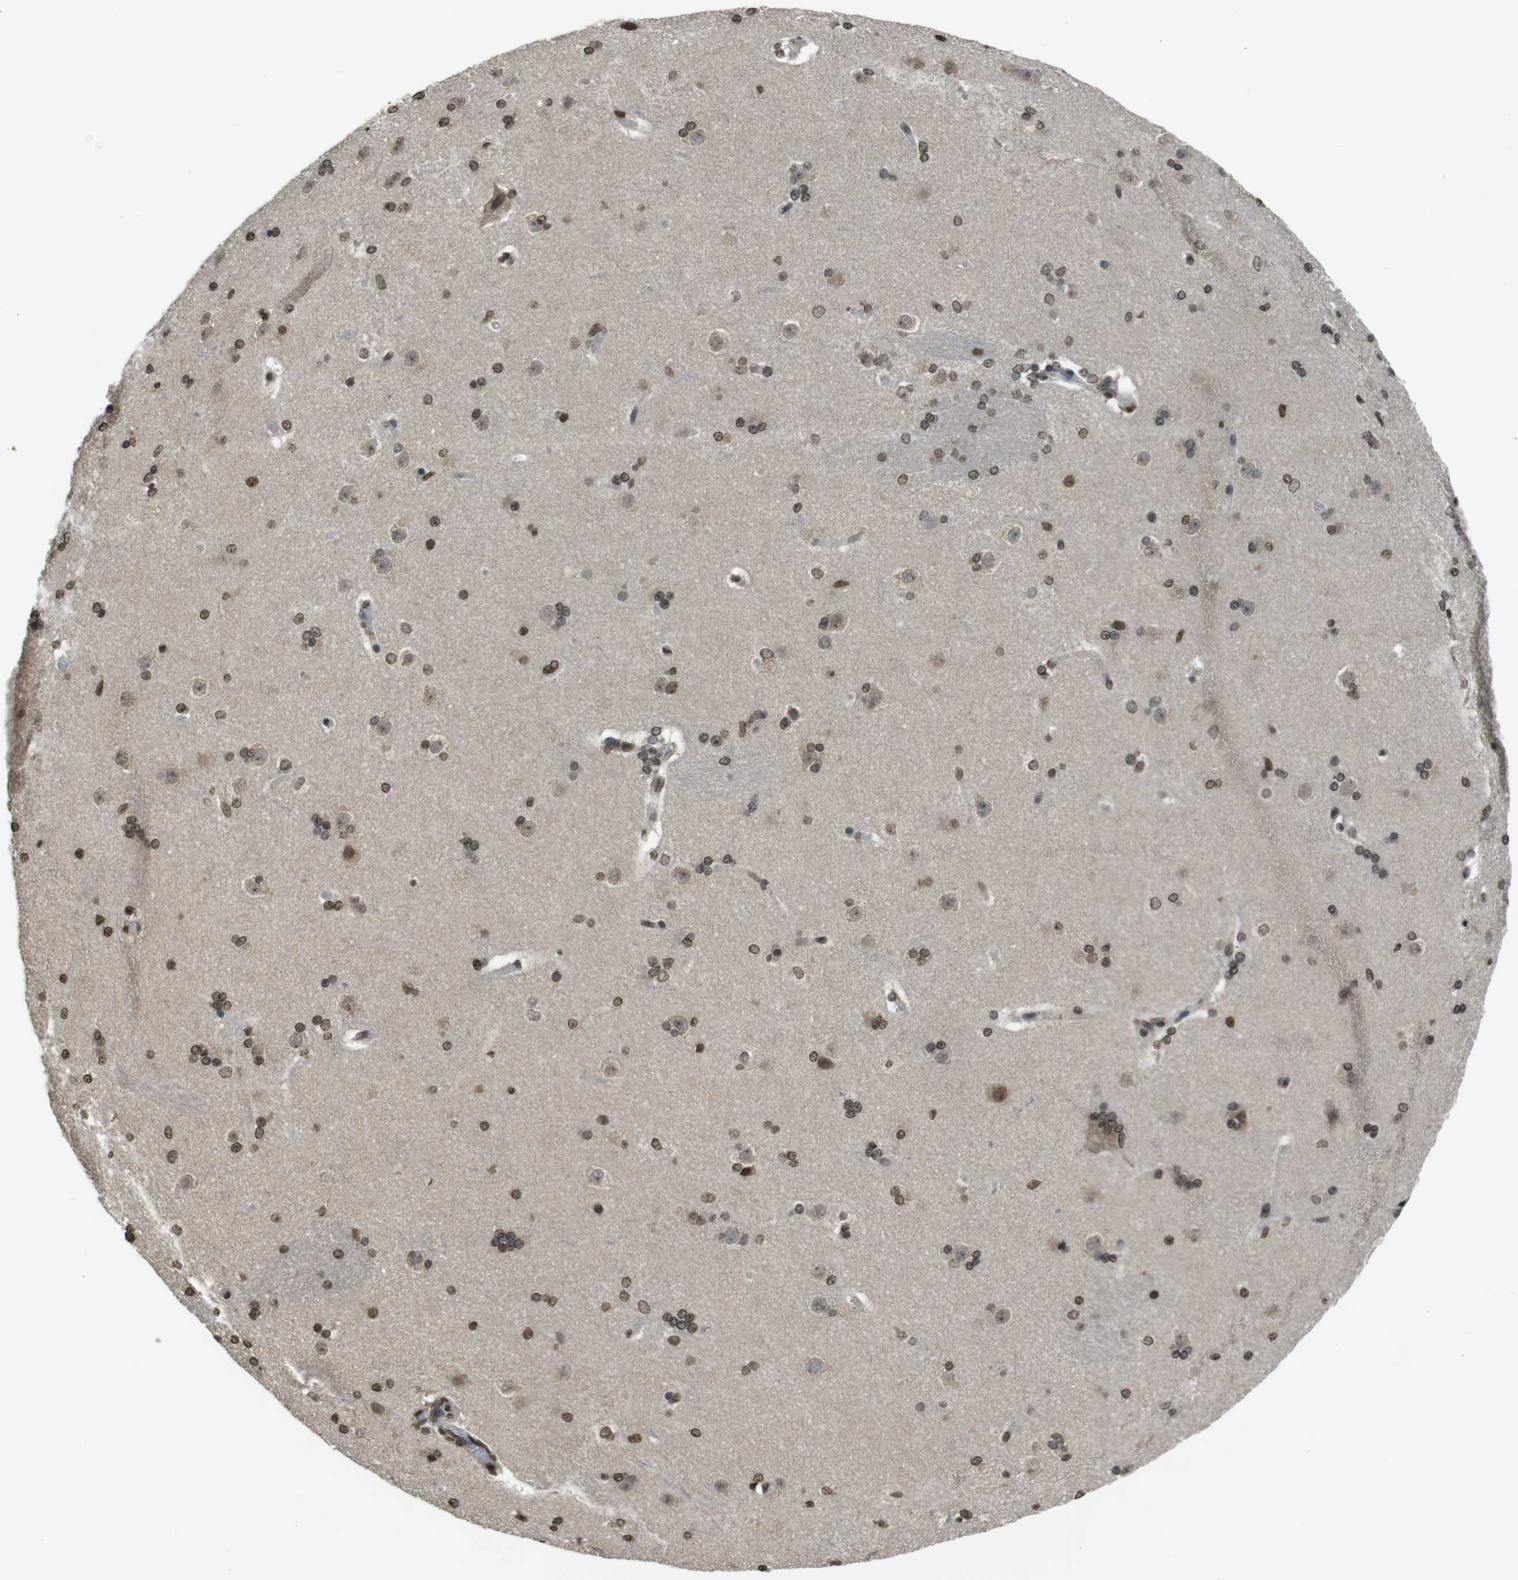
{"staining": {"intensity": "strong", "quantity": ">75%", "location": "nuclear"}, "tissue": "caudate", "cell_type": "Glial cells", "image_type": "normal", "snomed": [{"axis": "morphology", "description": "Normal tissue, NOS"}, {"axis": "topography", "description": "Lateral ventricle wall"}], "caption": "Human caudate stained with a brown dye demonstrates strong nuclear positive expression in about >75% of glial cells.", "gene": "MAF", "patient": {"sex": "female", "age": 19}}